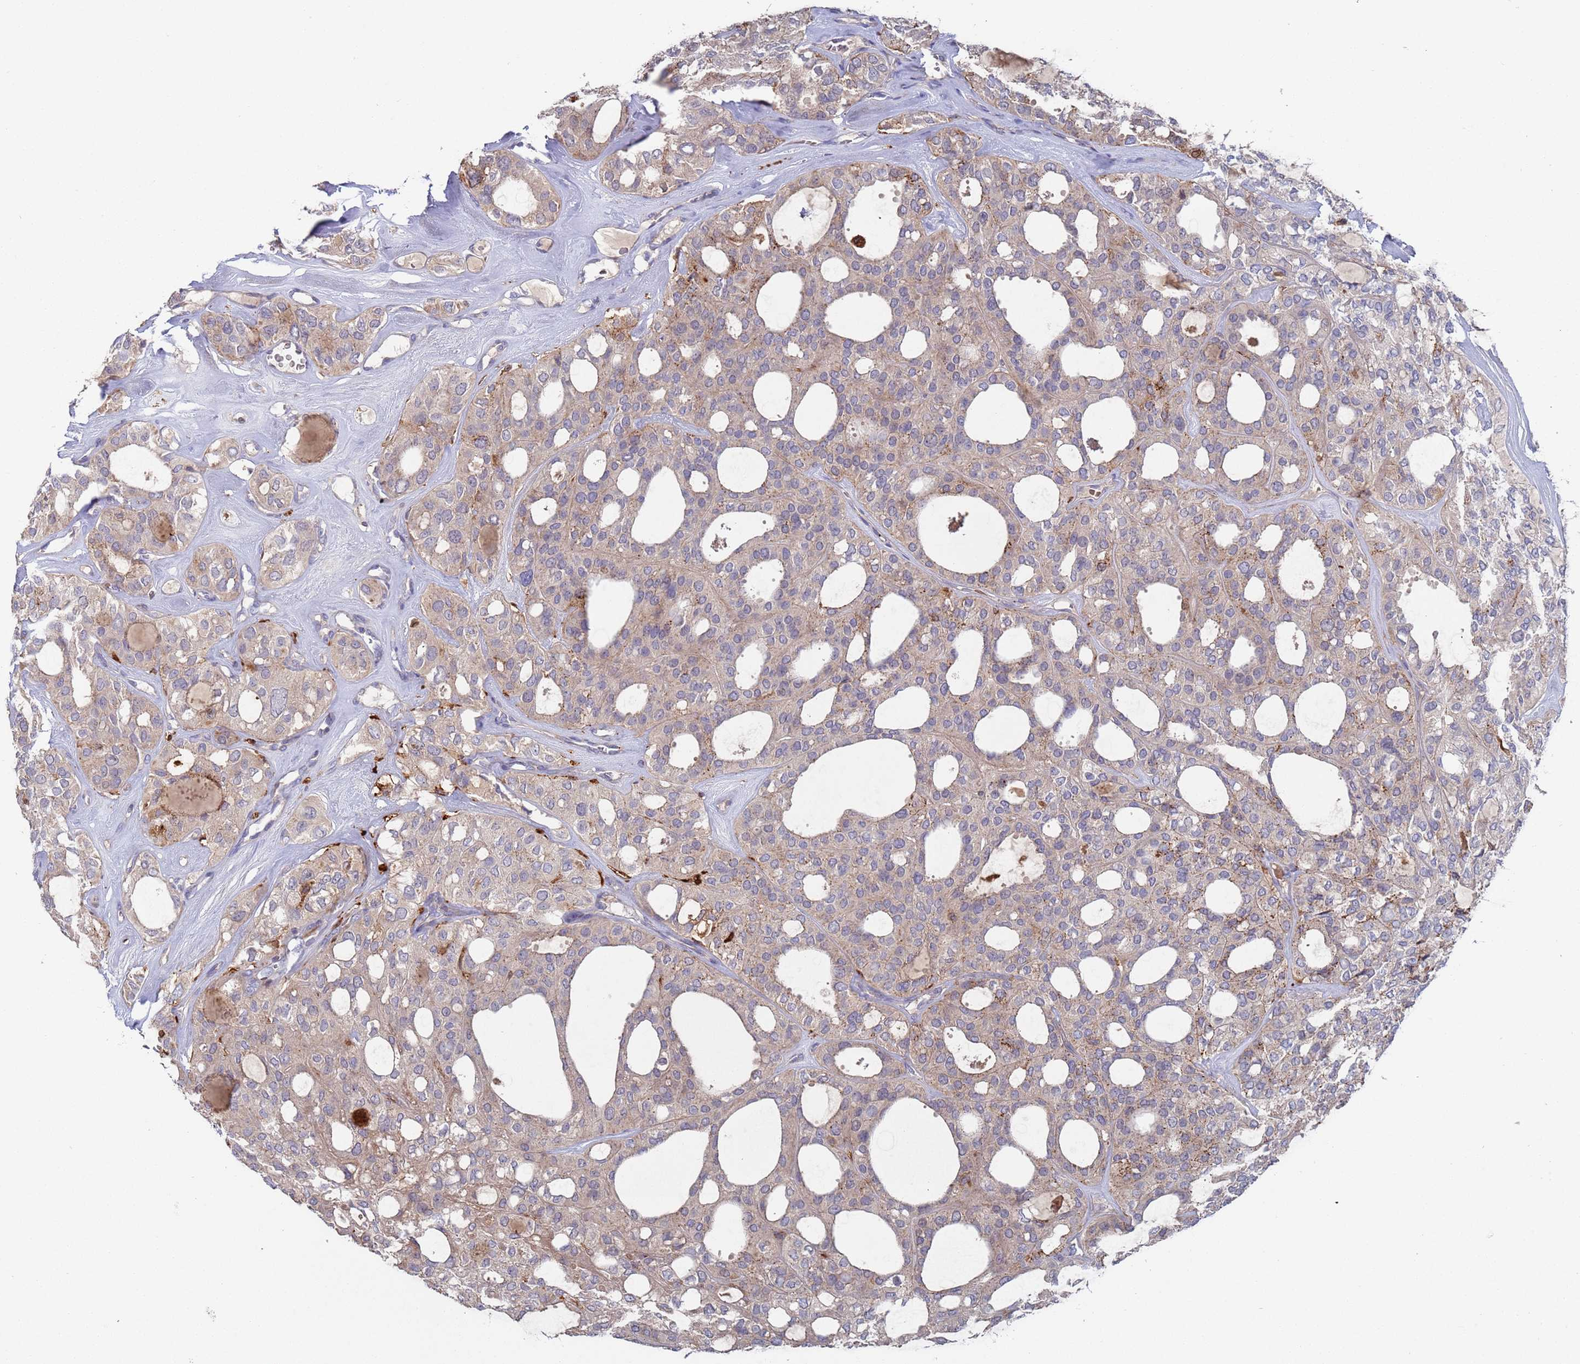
{"staining": {"intensity": "moderate", "quantity": "<25%", "location": "cytoplasmic/membranous"}, "tissue": "thyroid cancer", "cell_type": "Tumor cells", "image_type": "cancer", "snomed": [{"axis": "morphology", "description": "Follicular adenoma carcinoma, NOS"}, {"axis": "topography", "description": "Thyroid gland"}], "caption": "Approximately <25% of tumor cells in thyroid cancer display moderate cytoplasmic/membranous protein staining as visualized by brown immunohistochemical staining.", "gene": "MALRD1", "patient": {"sex": "male", "age": 75}}